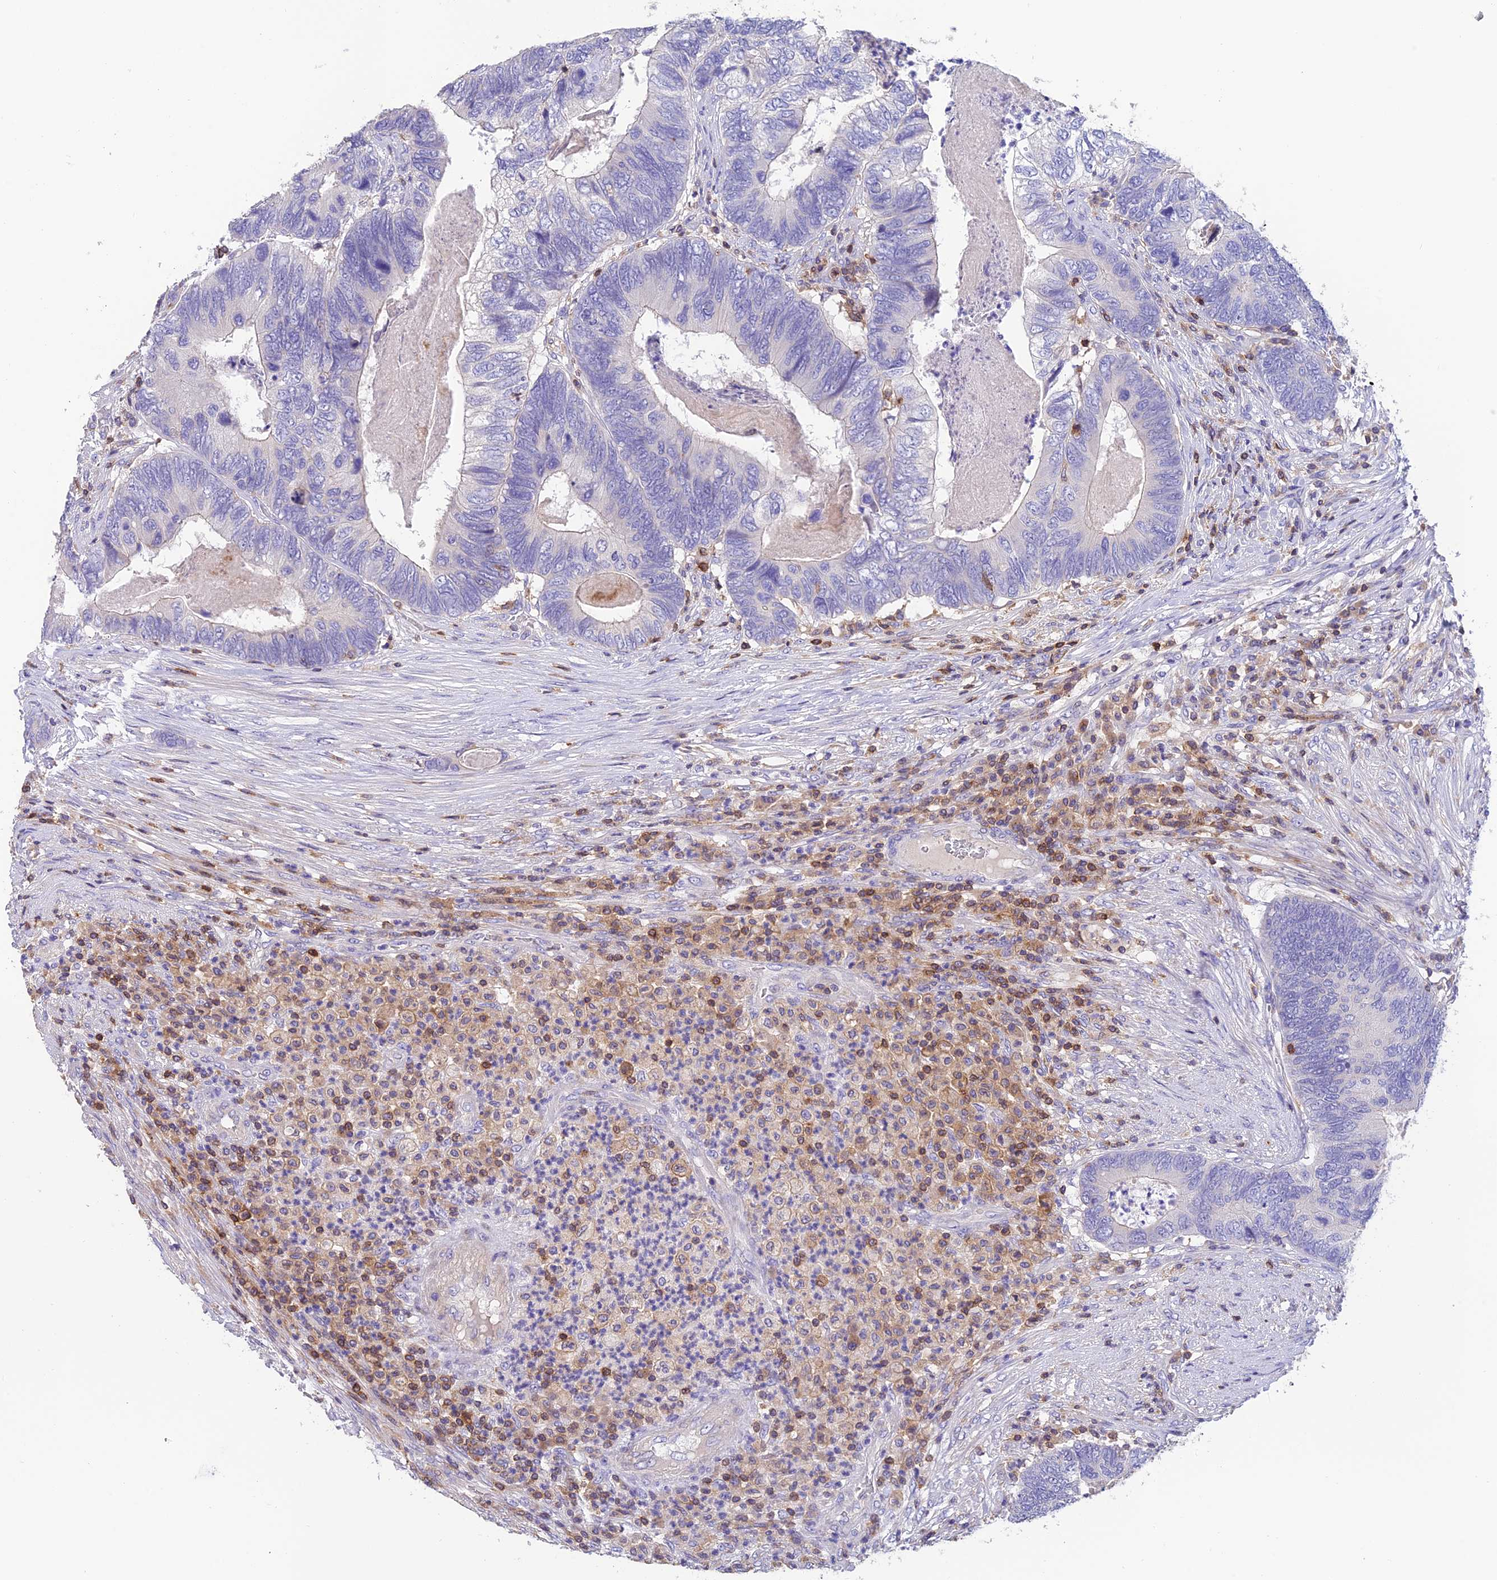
{"staining": {"intensity": "negative", "quantity": "none", "location": "none"}, "tissue": "colorectal cancer", "cell_type": "Tumor cells", "image_type": "cancer", "snomed": [{"axis": "morphology", "description": "Adenocarcinoma, NOS"}, {"axis": "topography", "description": "Colon"}], "caption": "There is no significant staining in tumor cells of colorectal adenocarcinoma.", "gene": "LPXN", "patient": {"sex": "female", "age": 67}}